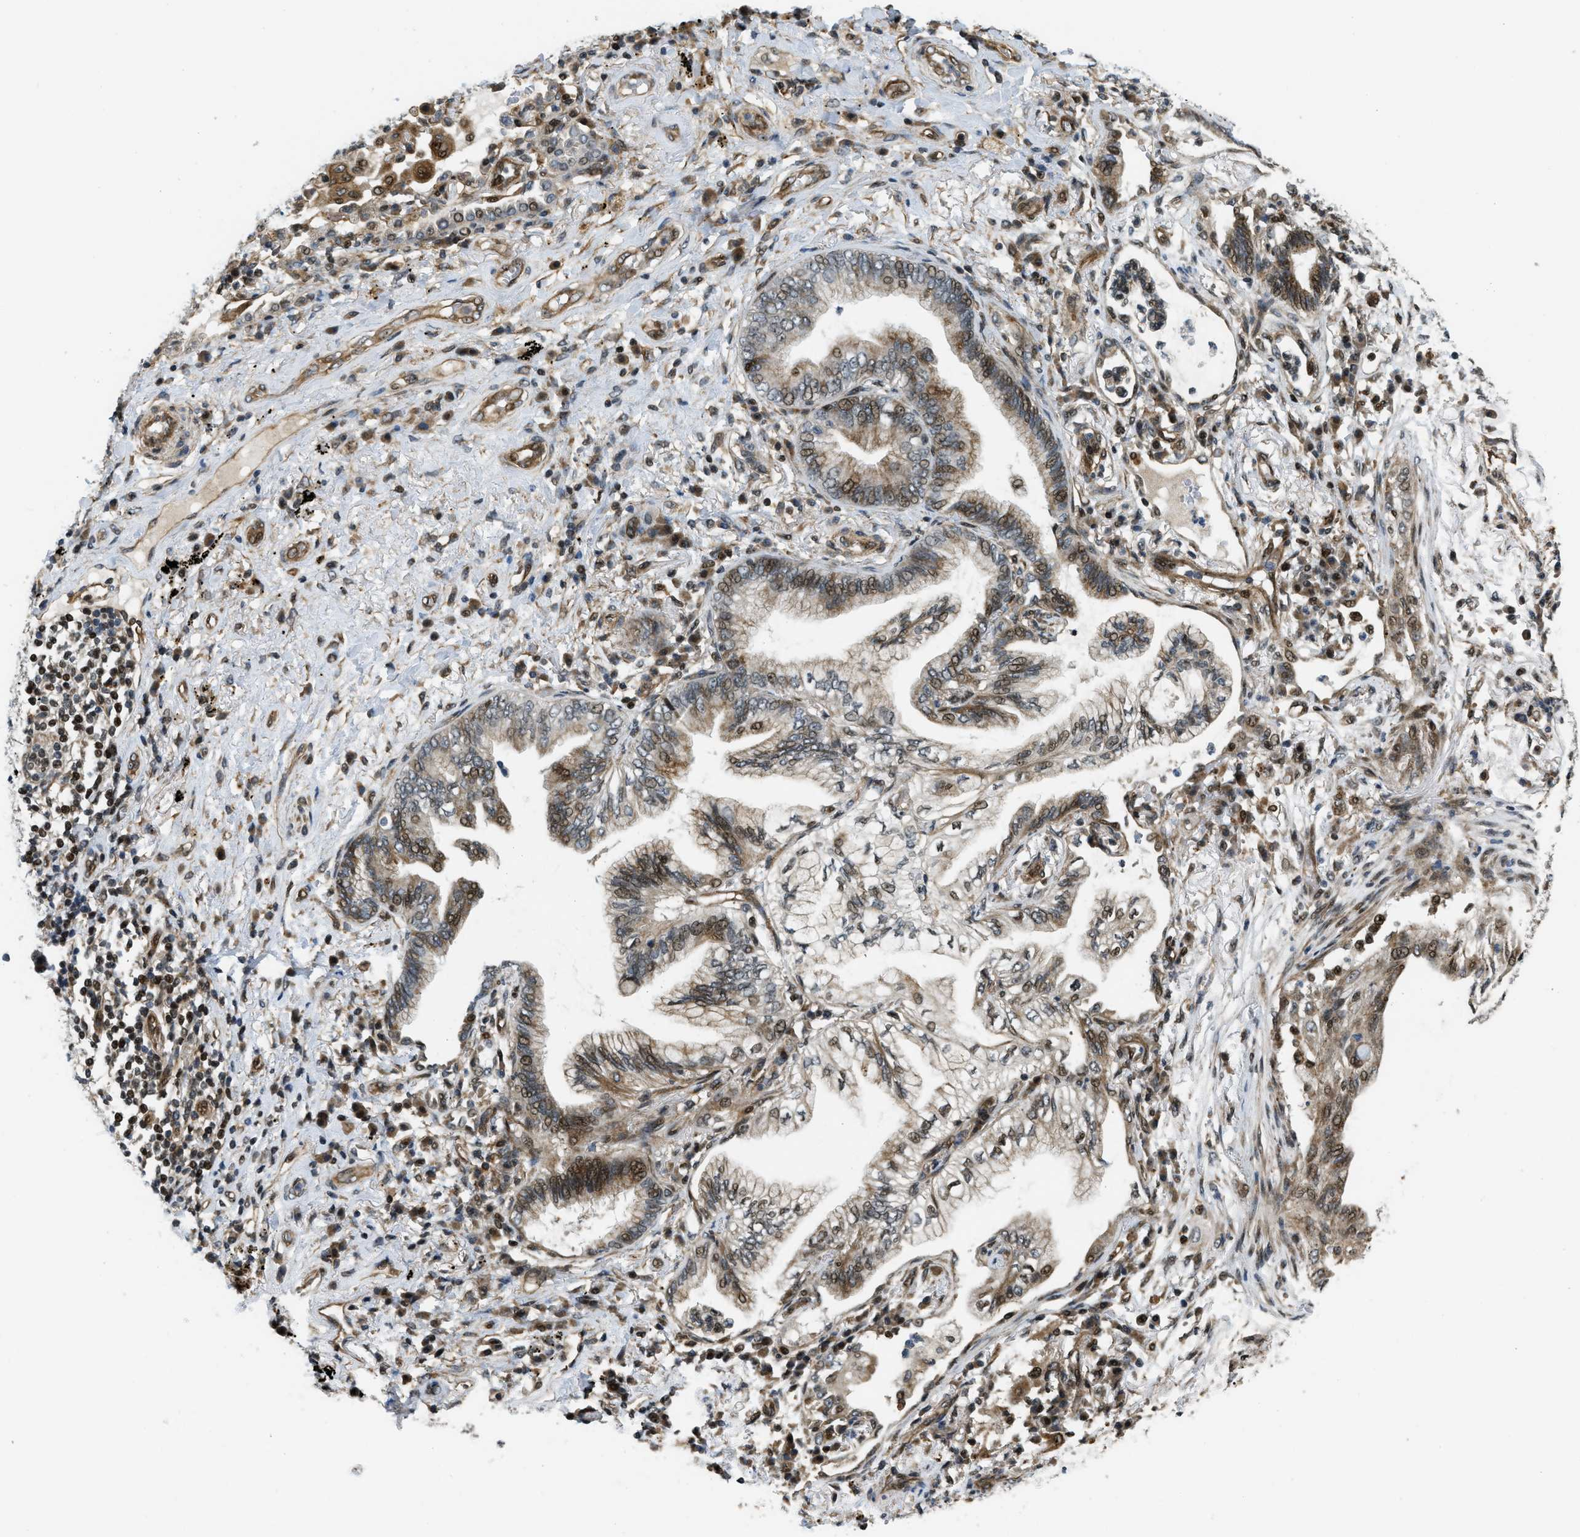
{"staining": {"intensity": "moderate", "quantity": "25%-75%", "location": "cytoplasmic/membranous,nuclear"}, "tissue": "lung cancer", "cell_type": "Tumor cells", "image_type": "cancer", "snomed": [{"axis": "morphology", "description": "Normal tissue, NOS"}, {"axis": "morphology", "description": "Adenocarcinoma, NOS"}, {"axis": "topography", "description": "Bronchus"}, {"axis": "topography", "description": "Lung"}], "caption": "Lung adenocarcinoma tissue reveals moderate cytoplasmic/membranous and nuclear staining in about 25%-75% of tumor cells, visualized by immunohistochemistry. Using DAB (brown) and hematoxylin (blue) stains, captured at high magnification using brightfield microscopy.", "gene": "LTA4H", "patient": {"sex": "female", "age": 70}}